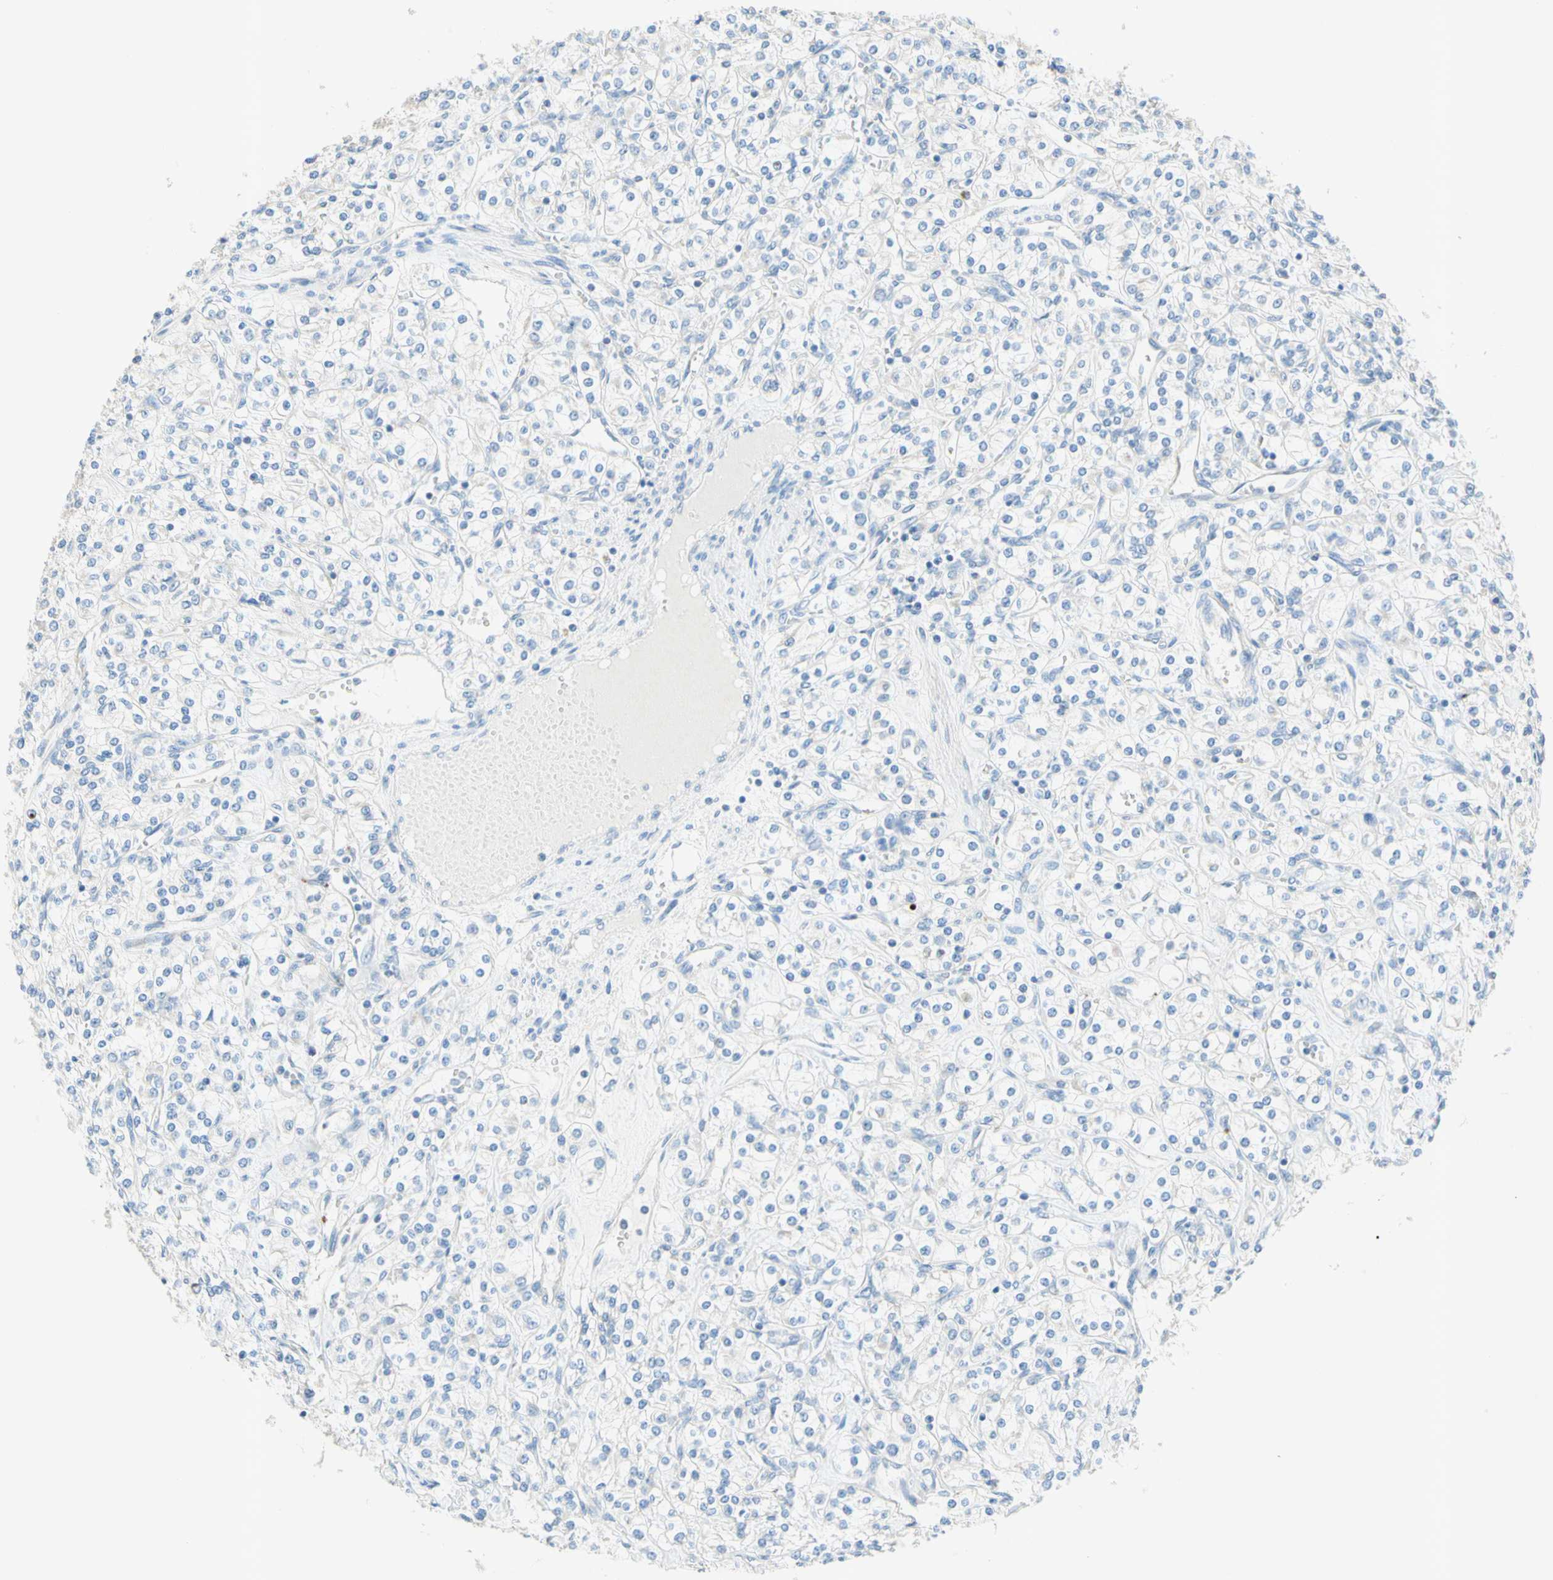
{"staining": {"intensity": "negative", "quantity": "none", "location": "none"}, "tissue": "renal cancer", "cell_type": "Tumor cells", "image_type": "cancer", "snomed": [{"axis": "morphology", "description": "Adenocarcinoma, NOS"}, {"axis": "topography", "description": "Kidney"}], "caption": "Tumor cells show no significant expression in renal cancer.", "gene": "MFF", "patient": {"sex": "male", "age": 77}}